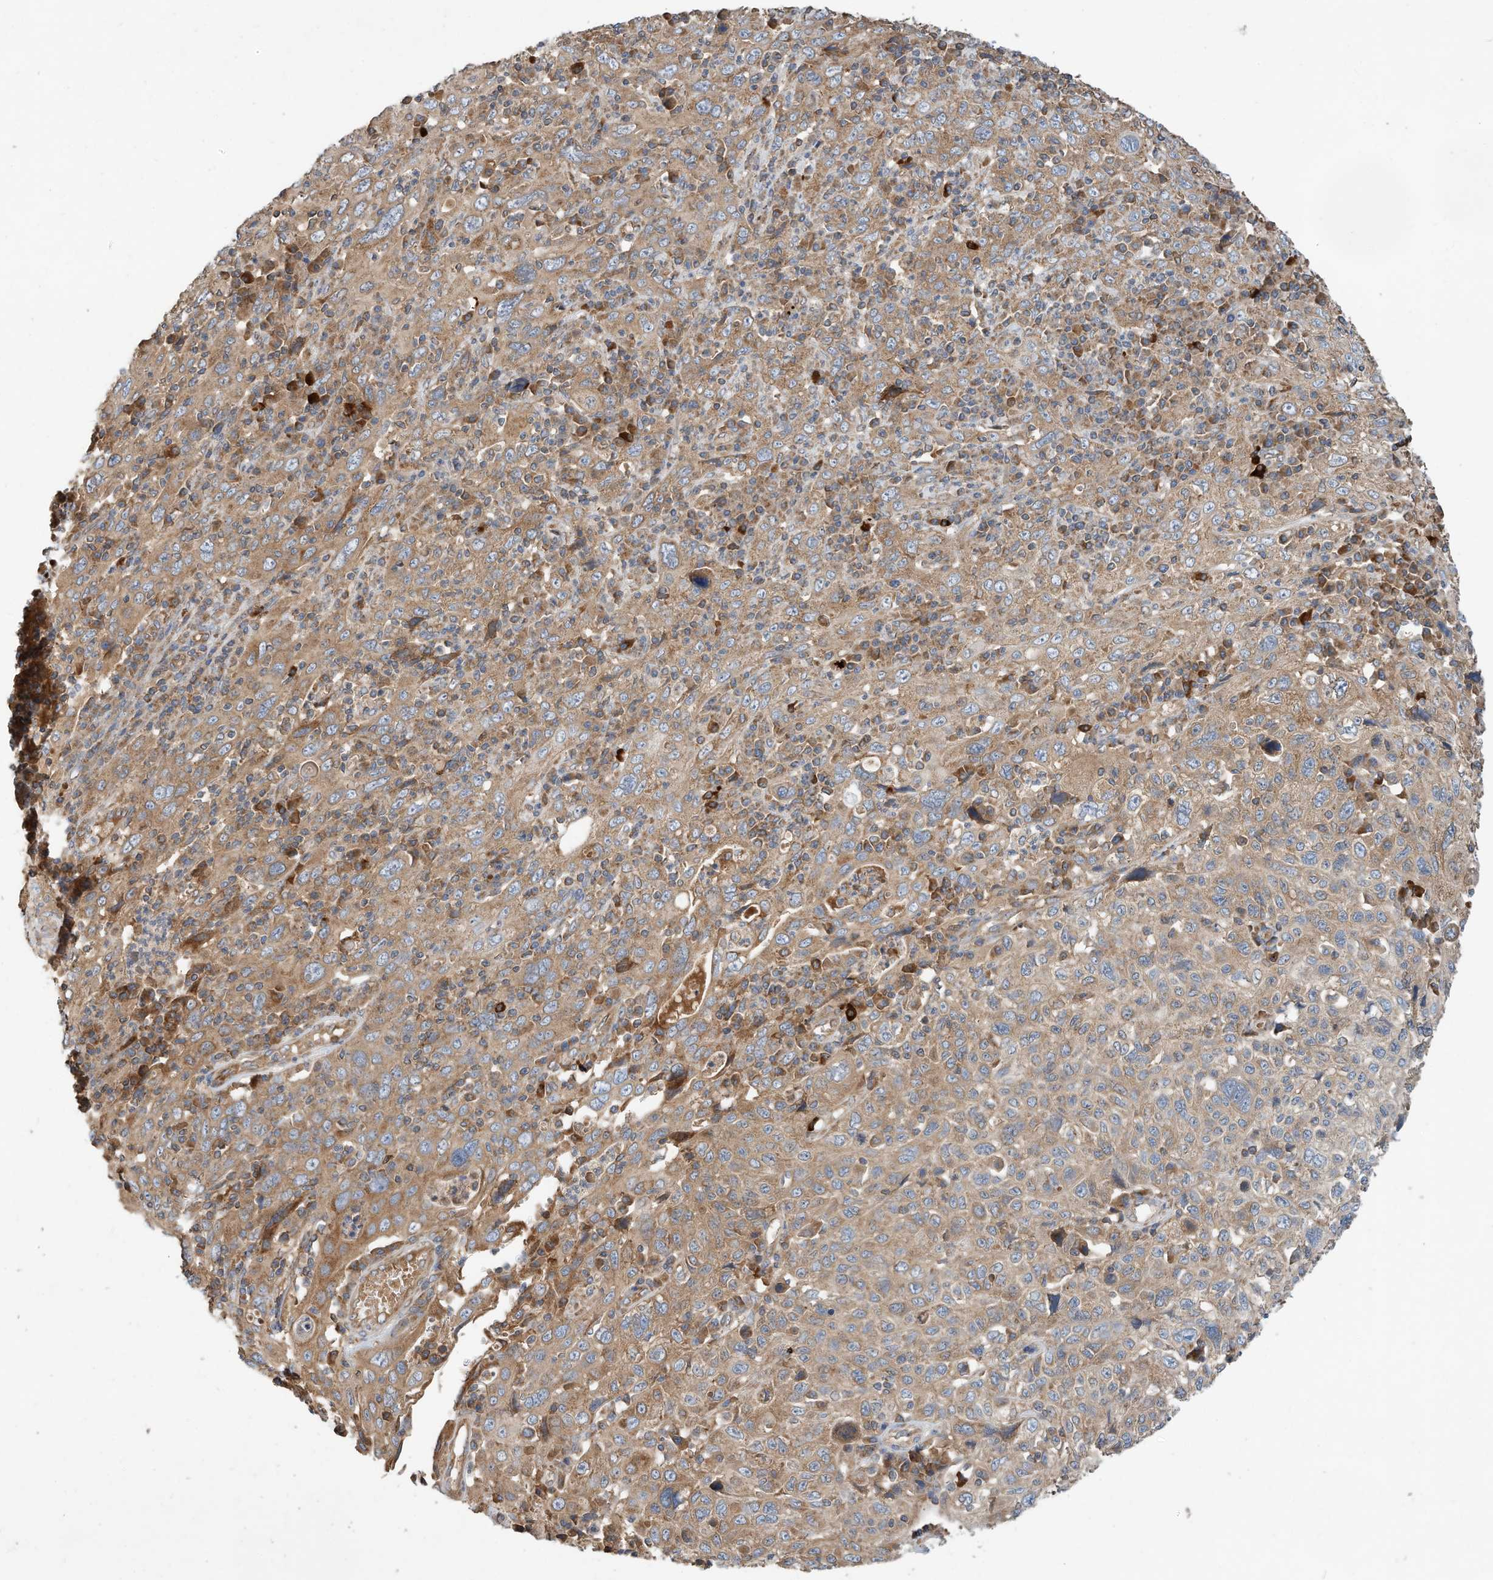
{"staining": {"intensity": "moderate", "quantity": ">75%", "location": "cytoplasmic/membranous"}, "tissue": "cervical cancer", "cell_type": "Tumor cells", "image_type": "cancer", "snomed": [{"axis": "morphology", "description": "Squamous cell carcinoma, NOS"}, {"axis": "topography", "description": "Cervix"}], "caption": "Immunohistochemistry (IHC) image of neoplastic tissue: human squamous cell carcinoma (cervical) stained using immunohistochemistry (IHC) reveals medium levels of moderate protein expression localized specifically in the cytoplasmic/membranous of tumor cells, appearing as a cytoplasmic/membranous brown color.", "gene": "CPAMD8", "patient": {"sex": "female", "age": 46}}